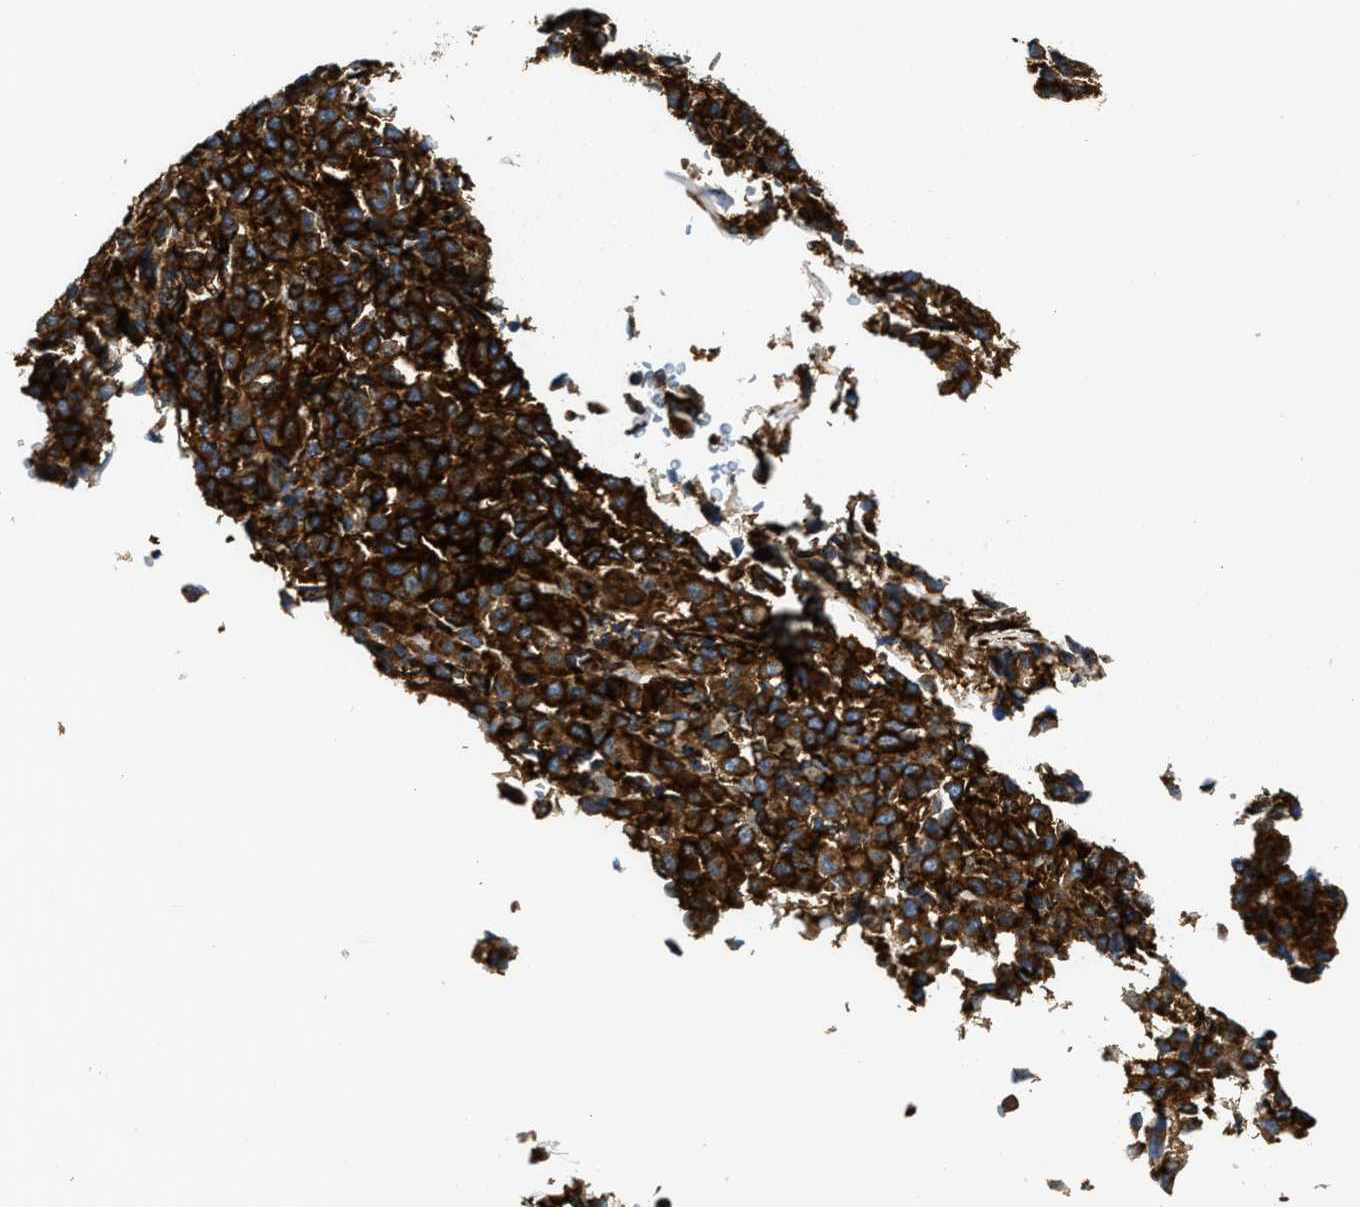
{"staining": {"intensity": "strong", "quantity": ">75%", "location": "cytoplasmic/membranous"}, "tissue": "melanoma", "cell_type": "Tumor cells", "image_type": "cancer", "snomed": [{"axis": "morphology", "description": "Malignant melanoma, Metastatic site"}, {"axis": "topography", "description": "Lung"}], "caption": "Immunohistochemistry photomicrograph of human melanoma stained for a protein (brown), which exhibits high levels of strong cytoplasmic/membranous staining in approximately >75% of tumor cells.", "gene": "HIP1", "patient": {"sex": "male", "age": 64}}